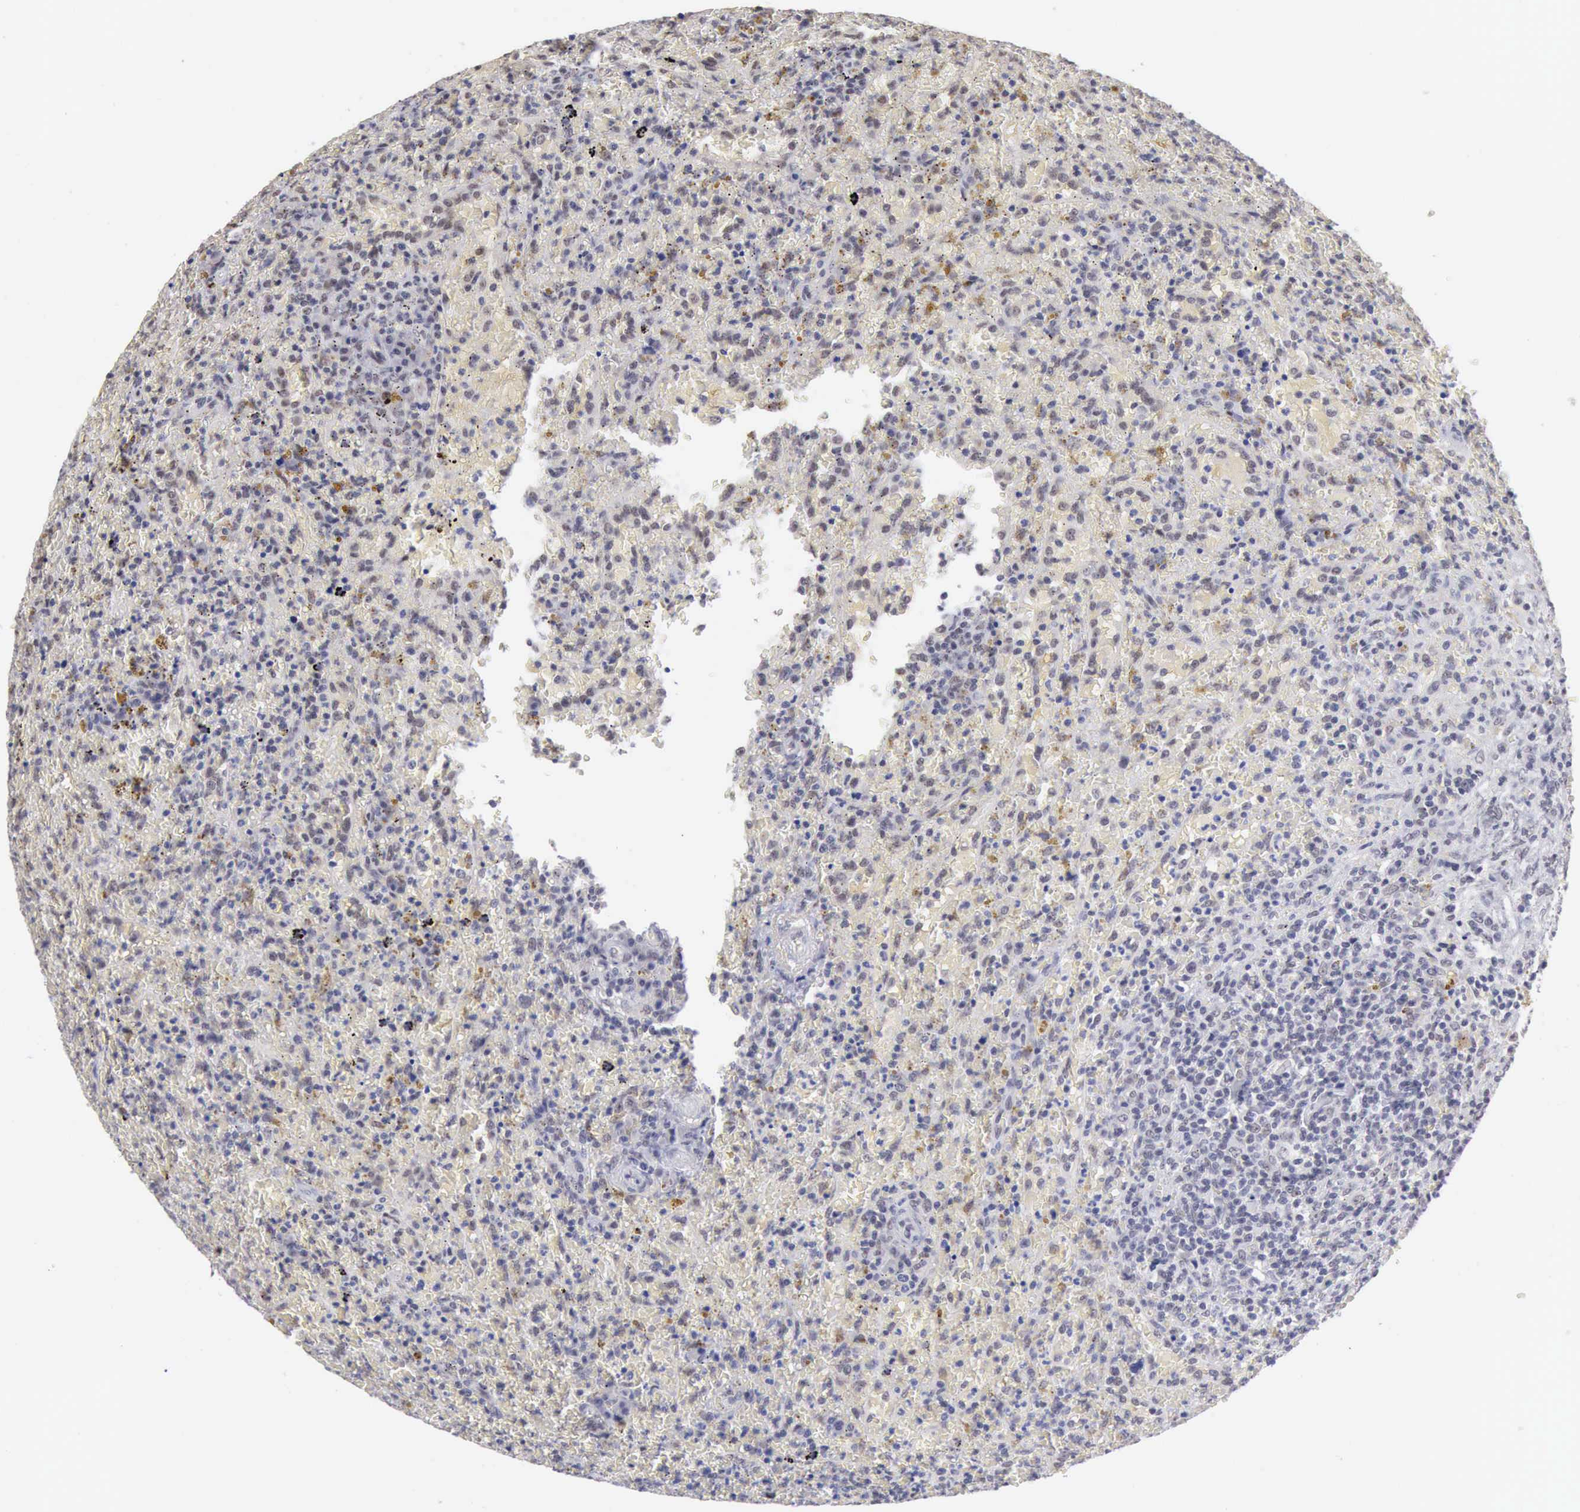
{"staining": {"intensity": "weak", "quantity": "<25%", "location": "nuclear"}, "tissue": "lymphoma", "cell_type": "Tumor cells", "image_type": "cancer", "snomed": [{"axis": "morphology", "description": "Malignant lymphoma, non-Hodgkin's type, High grade"}, {"axis": "topography", "description": "Spleen"}, {"axis": "topography", "description": "Lymph node"}], "caption": "Immunohistochemical staining of human lymphoma shows no significant positivity in tumor cells.", "gene": "TAF1", "patient": {"sex": "female", "age": 70}}